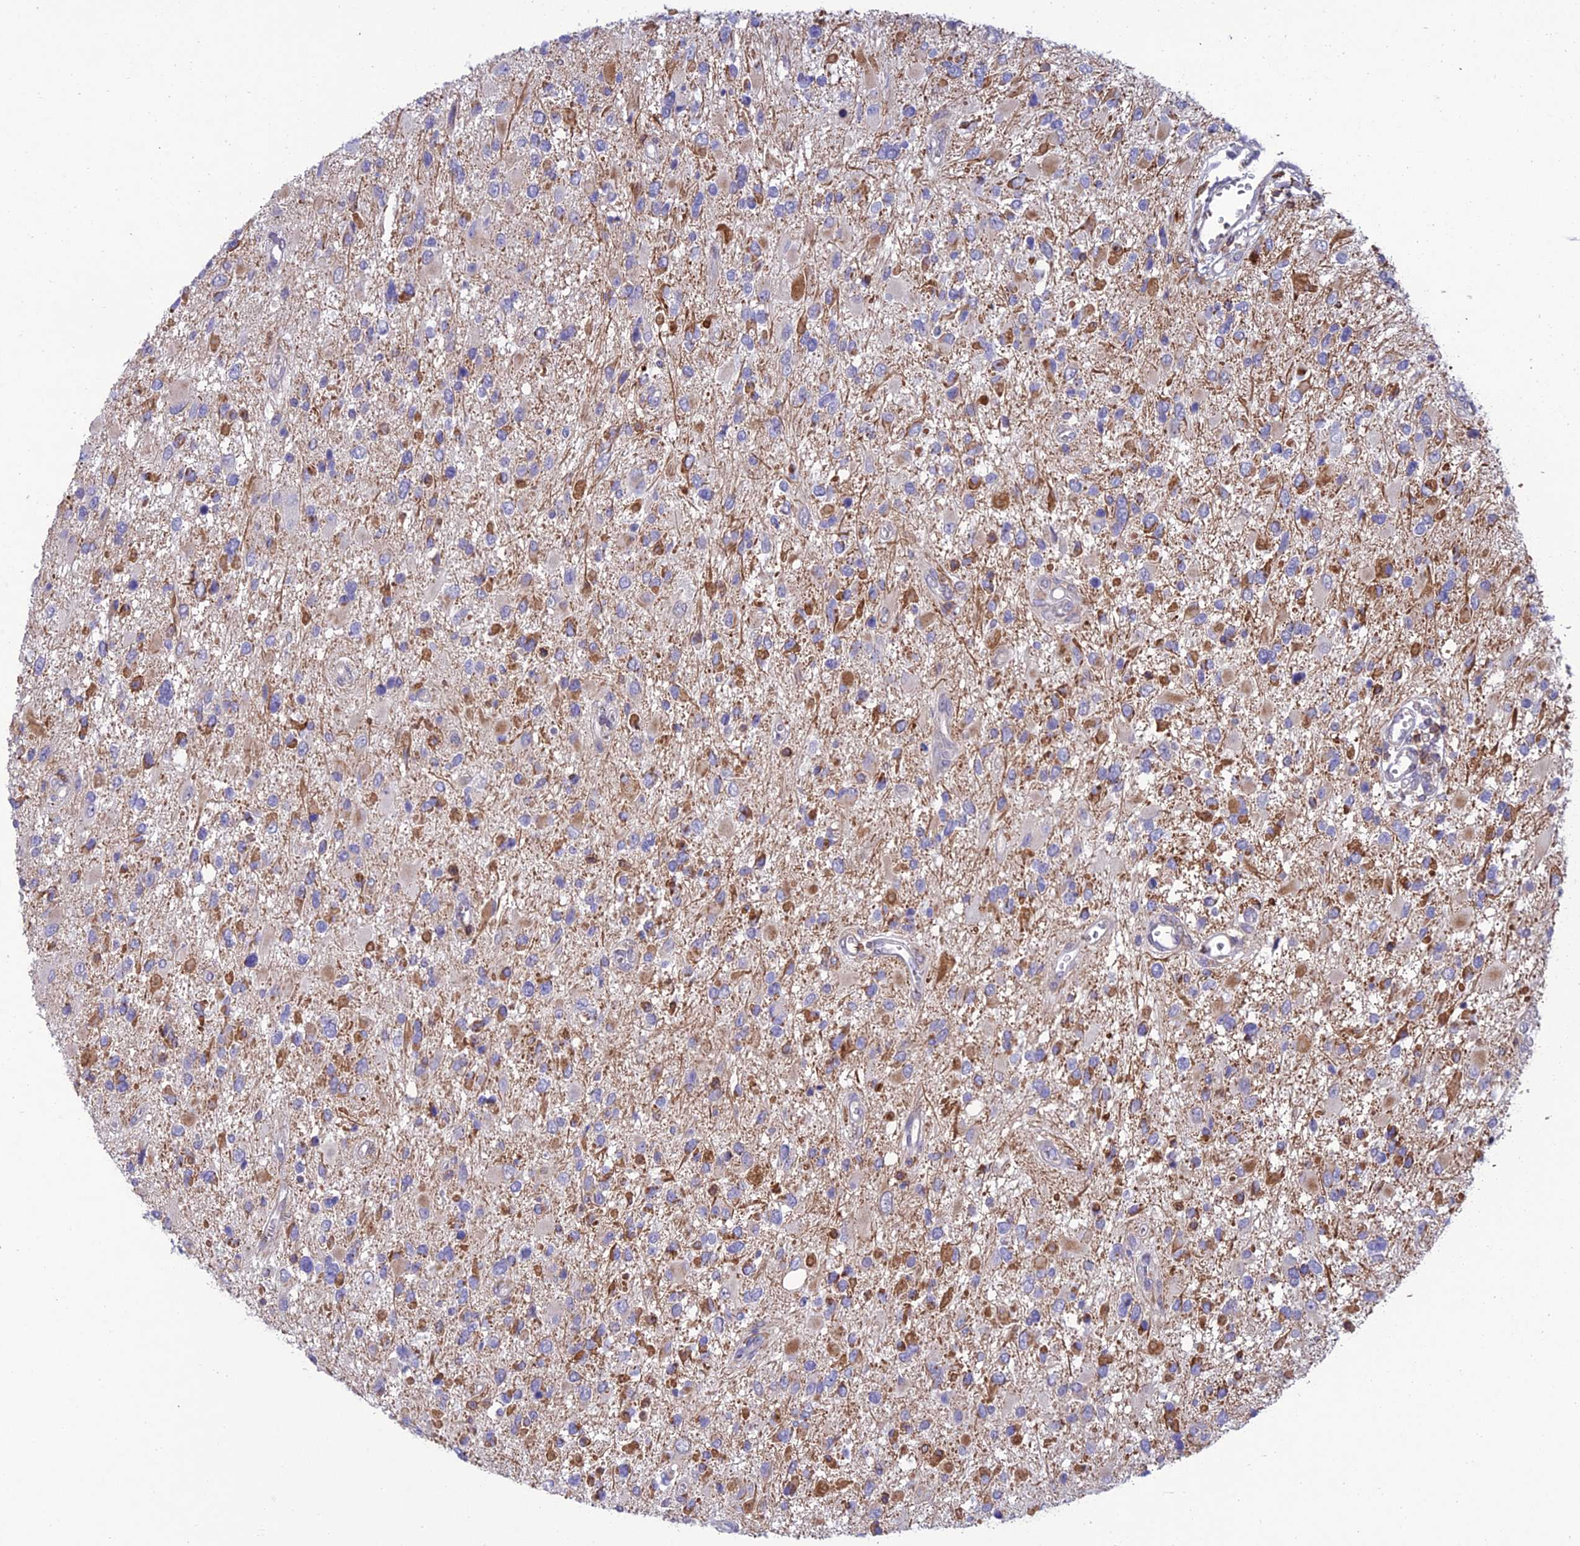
{"staining": {"intensity": "moderate", "quantity": "<25%", "location": "cytoplasmic/membranous"}, "tissue": "glioma", "cell_type": "Tumor cells", "image_type": "cancer", "snomed": [{"axis": "morphology", "description": "Glioma, malignant, High grade"}, {"axis": "topography", "description": "Brain"}], "caption": "A low amount of moderate cytoplasmic/membranous staining is identified in about <25% of tumor cells in glioma tissue.", "gene": "FAM76A", "patient": {"sex": "male", "age": 53}}